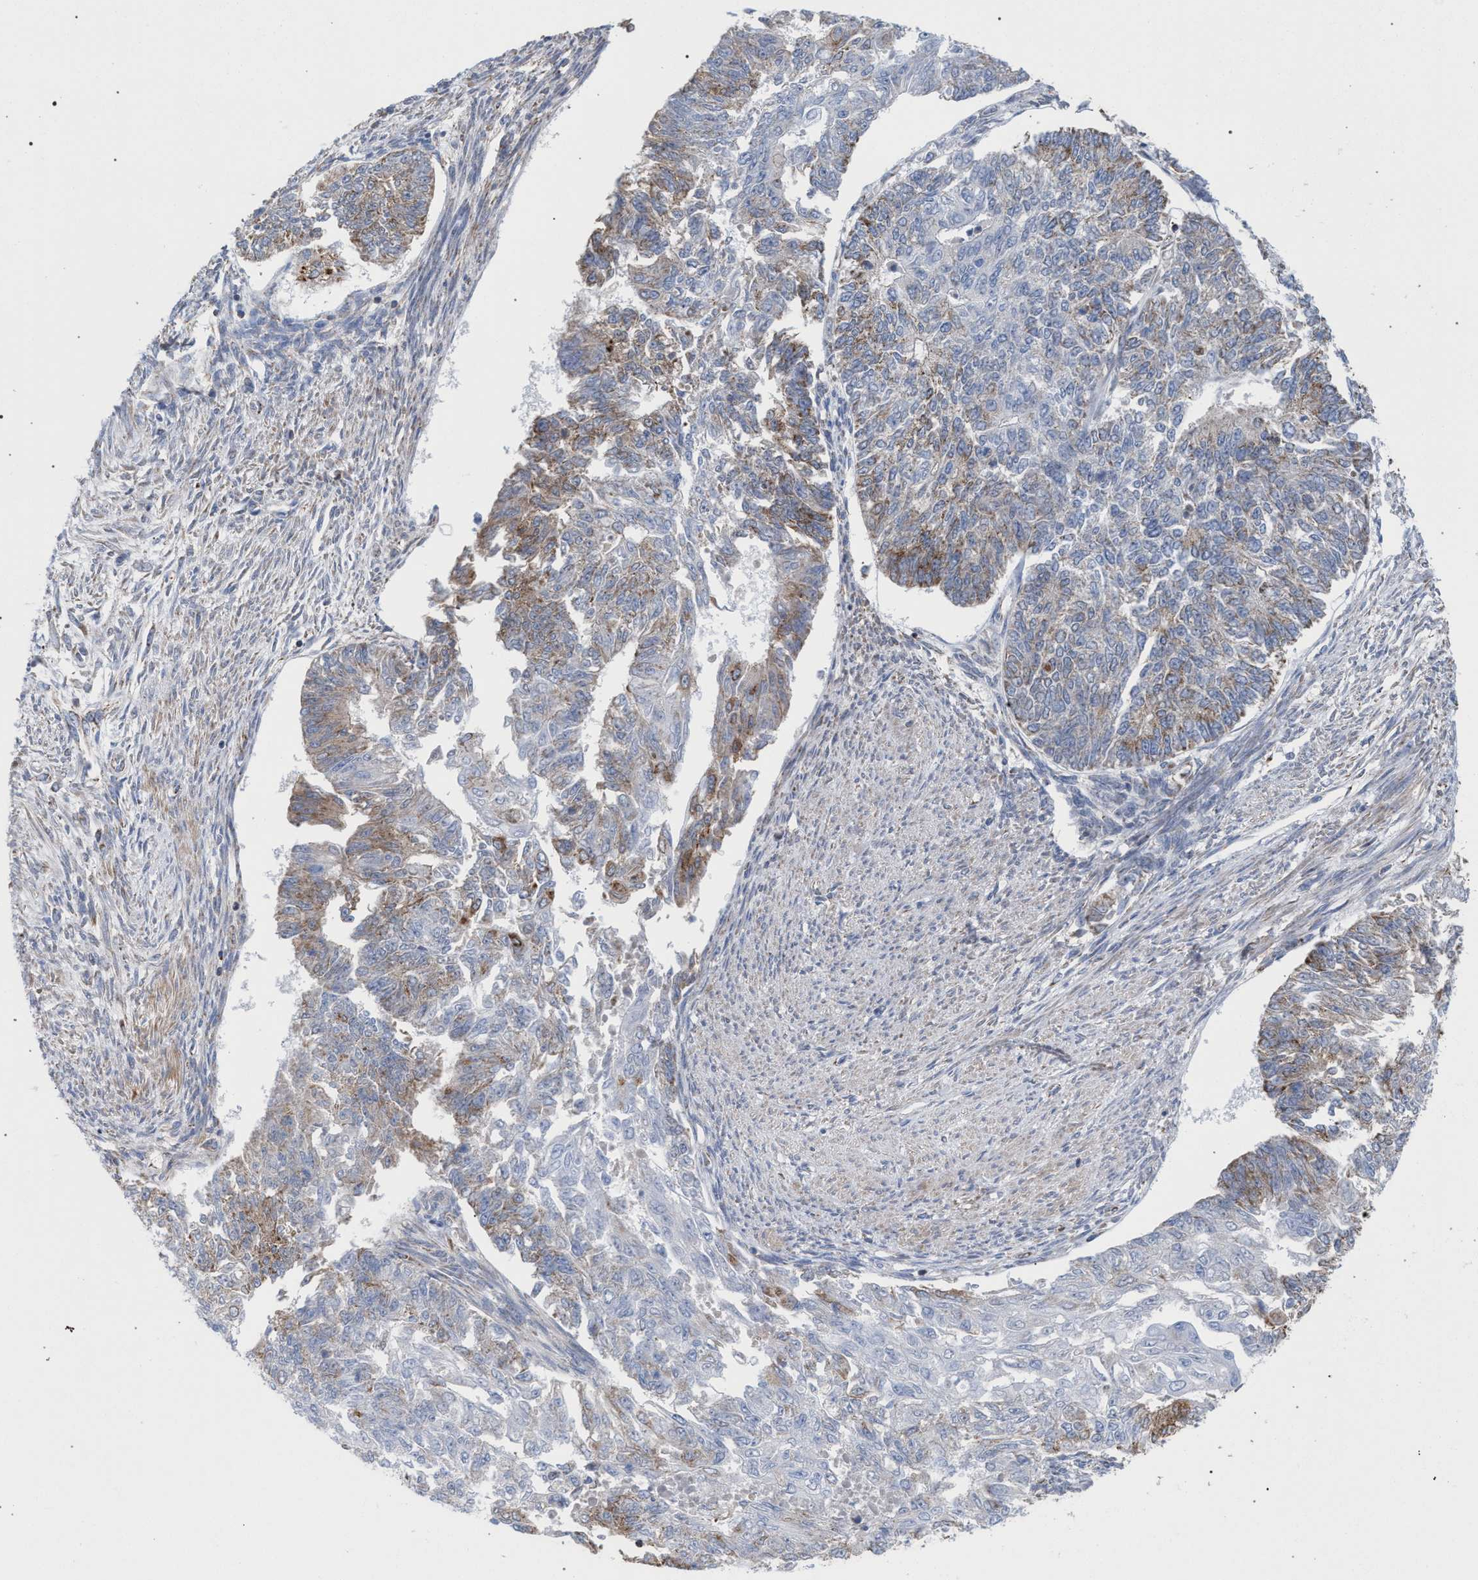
{"staining": {"intensity": "moderate", "quantity": "25%-75%", "location": "cytoplasmic/membranous"}, "tissue": "endometrial cancer", "cell_type": "Tumor cells", "image_type": "cancer", "snomed": [{"axis": "morphology", "description": "Adenocarcinoma, NOS"}, {"axis": "topography", "description": "Endometrium"}], "caption": "Protein staining of endometrial cancer tissue displays moderate cytoplasmic/membranous positivity in about 25%-75% of tumor cells.", "gene": "ECI2", "patient": {"sex": "female", "age": 32}}